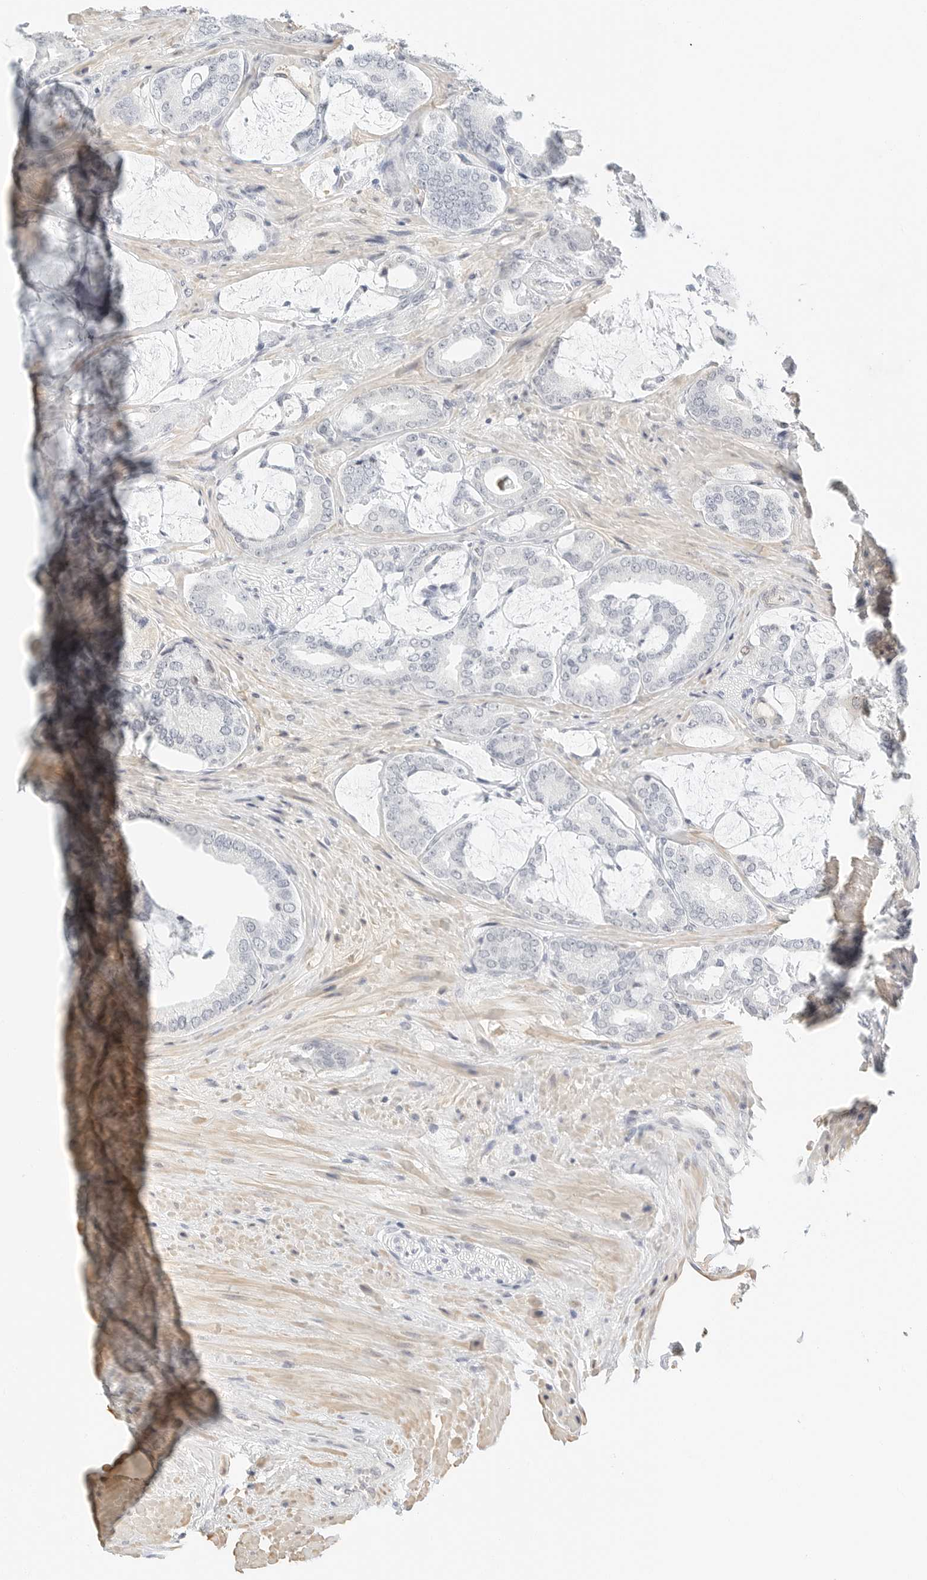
{"staining": {"intensity": "negative", "quantity": "none", "location": "none"}, "tissue": "prostate cancer", "cell_type": "Tumor cells", "image_type": "cancer", "snomed": [{"axis": "morphology", "description": "Adenocarcinoma, Low grade"}, {"axis": "topography", "description": "Prostate"}], "caption": "DAB (3,3'-diaminobenzidine) immunohistochemical staining of human prostate adenocarcinoma (low-grade) exhibits no significant staining in tumor cells. (Brightfield microscopy of DAB immunohistochemistry at high magnification).", "gene": "PKDCC", "patient": {"sex": "male", "age": 71}}